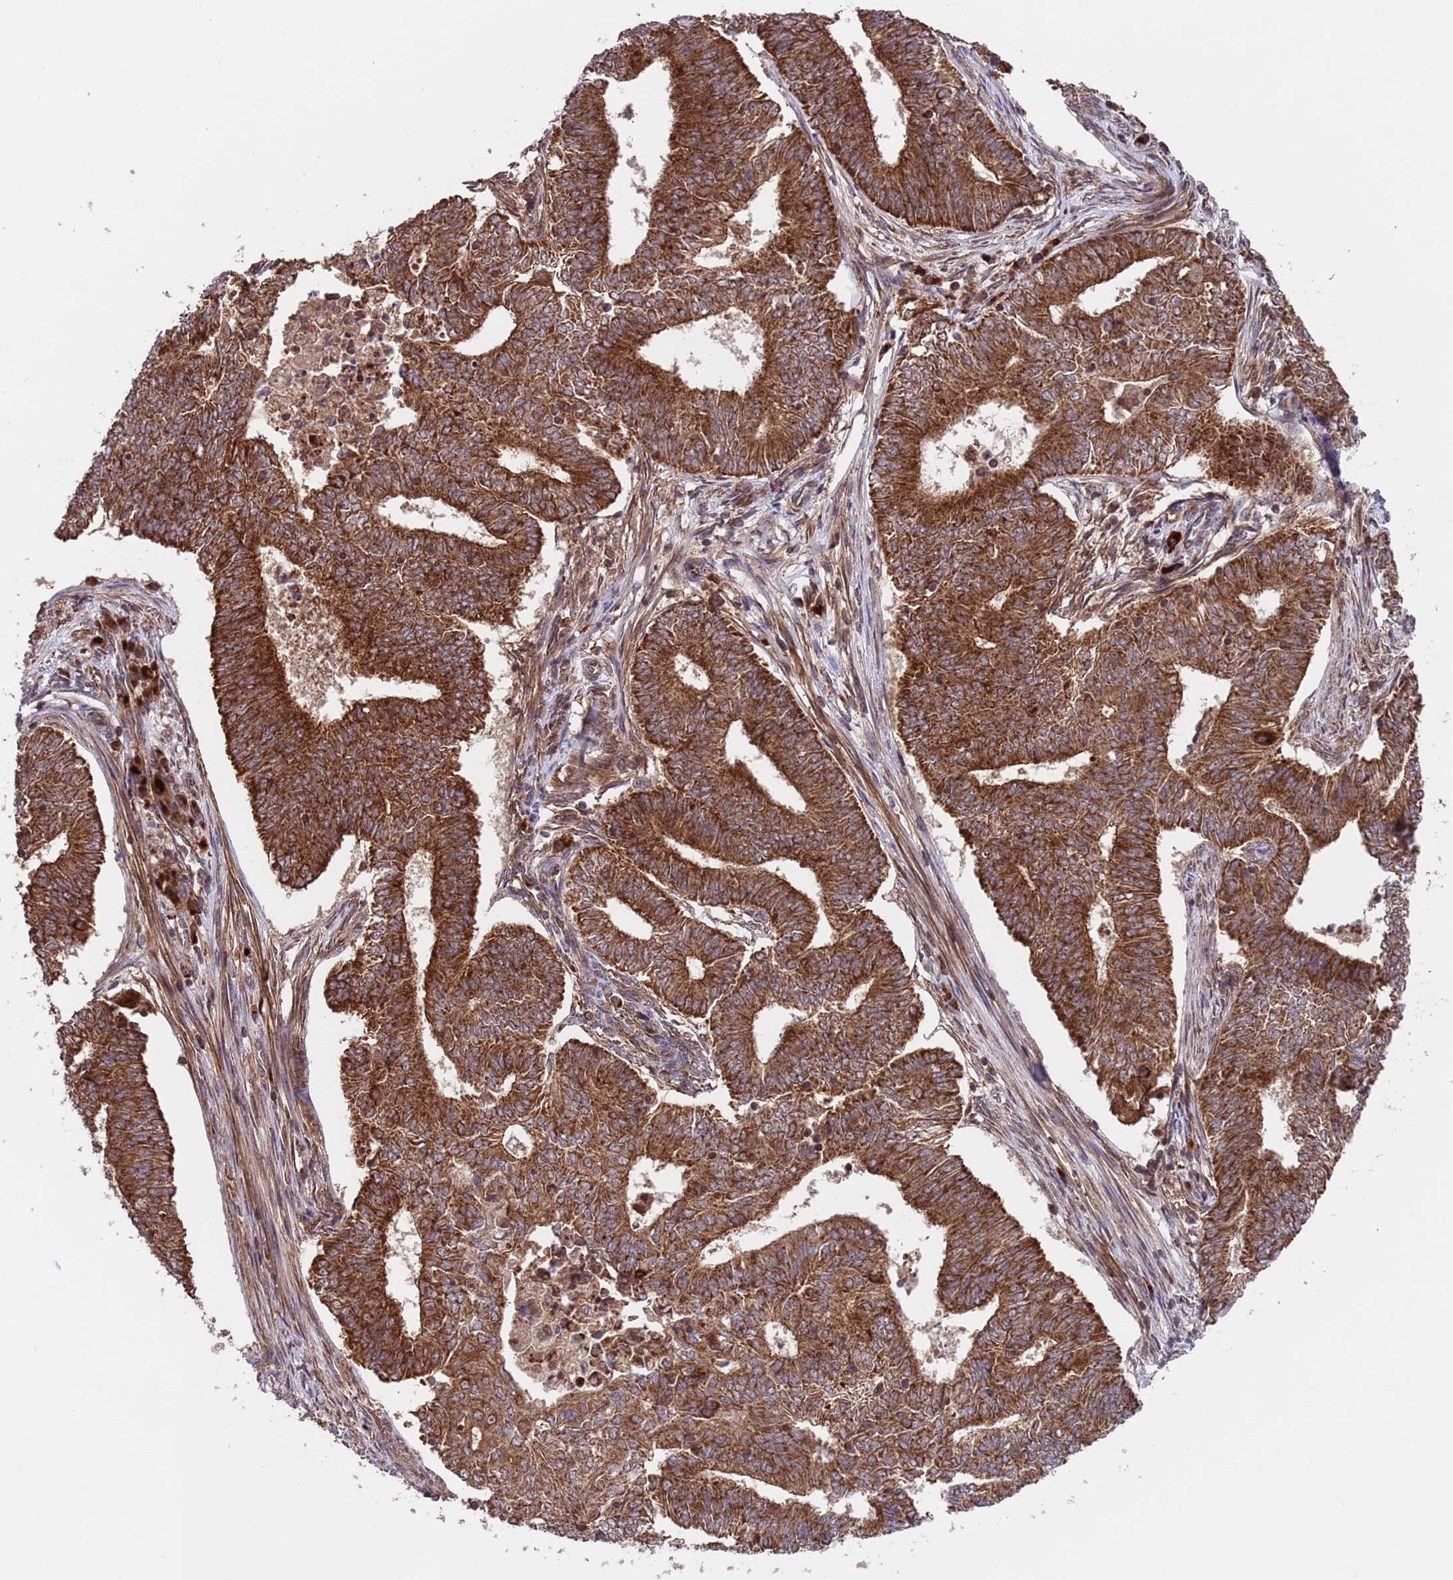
{"staining": {"intensity": "strong", "quantity": ">75%", "location": "cytoplasmic/membranous"}, "tissue": "endometrial cancer", "cell_type": "Tumor cells", "image_type": "cancer", "snomed": [{"axis": "morphology", "description": "Adenocarcinoma, NOS"}, {"axis": "topography", "description": "Endometrium"}], "caption": "The photomicrograph displays a brown stain indicating the presence of a protein in the cytoplasmic/membranous of tumor cells in adenocarcinoma (endometrial).", "gene": "TSR3", "patient": {"sex": "female", "age": 62}}